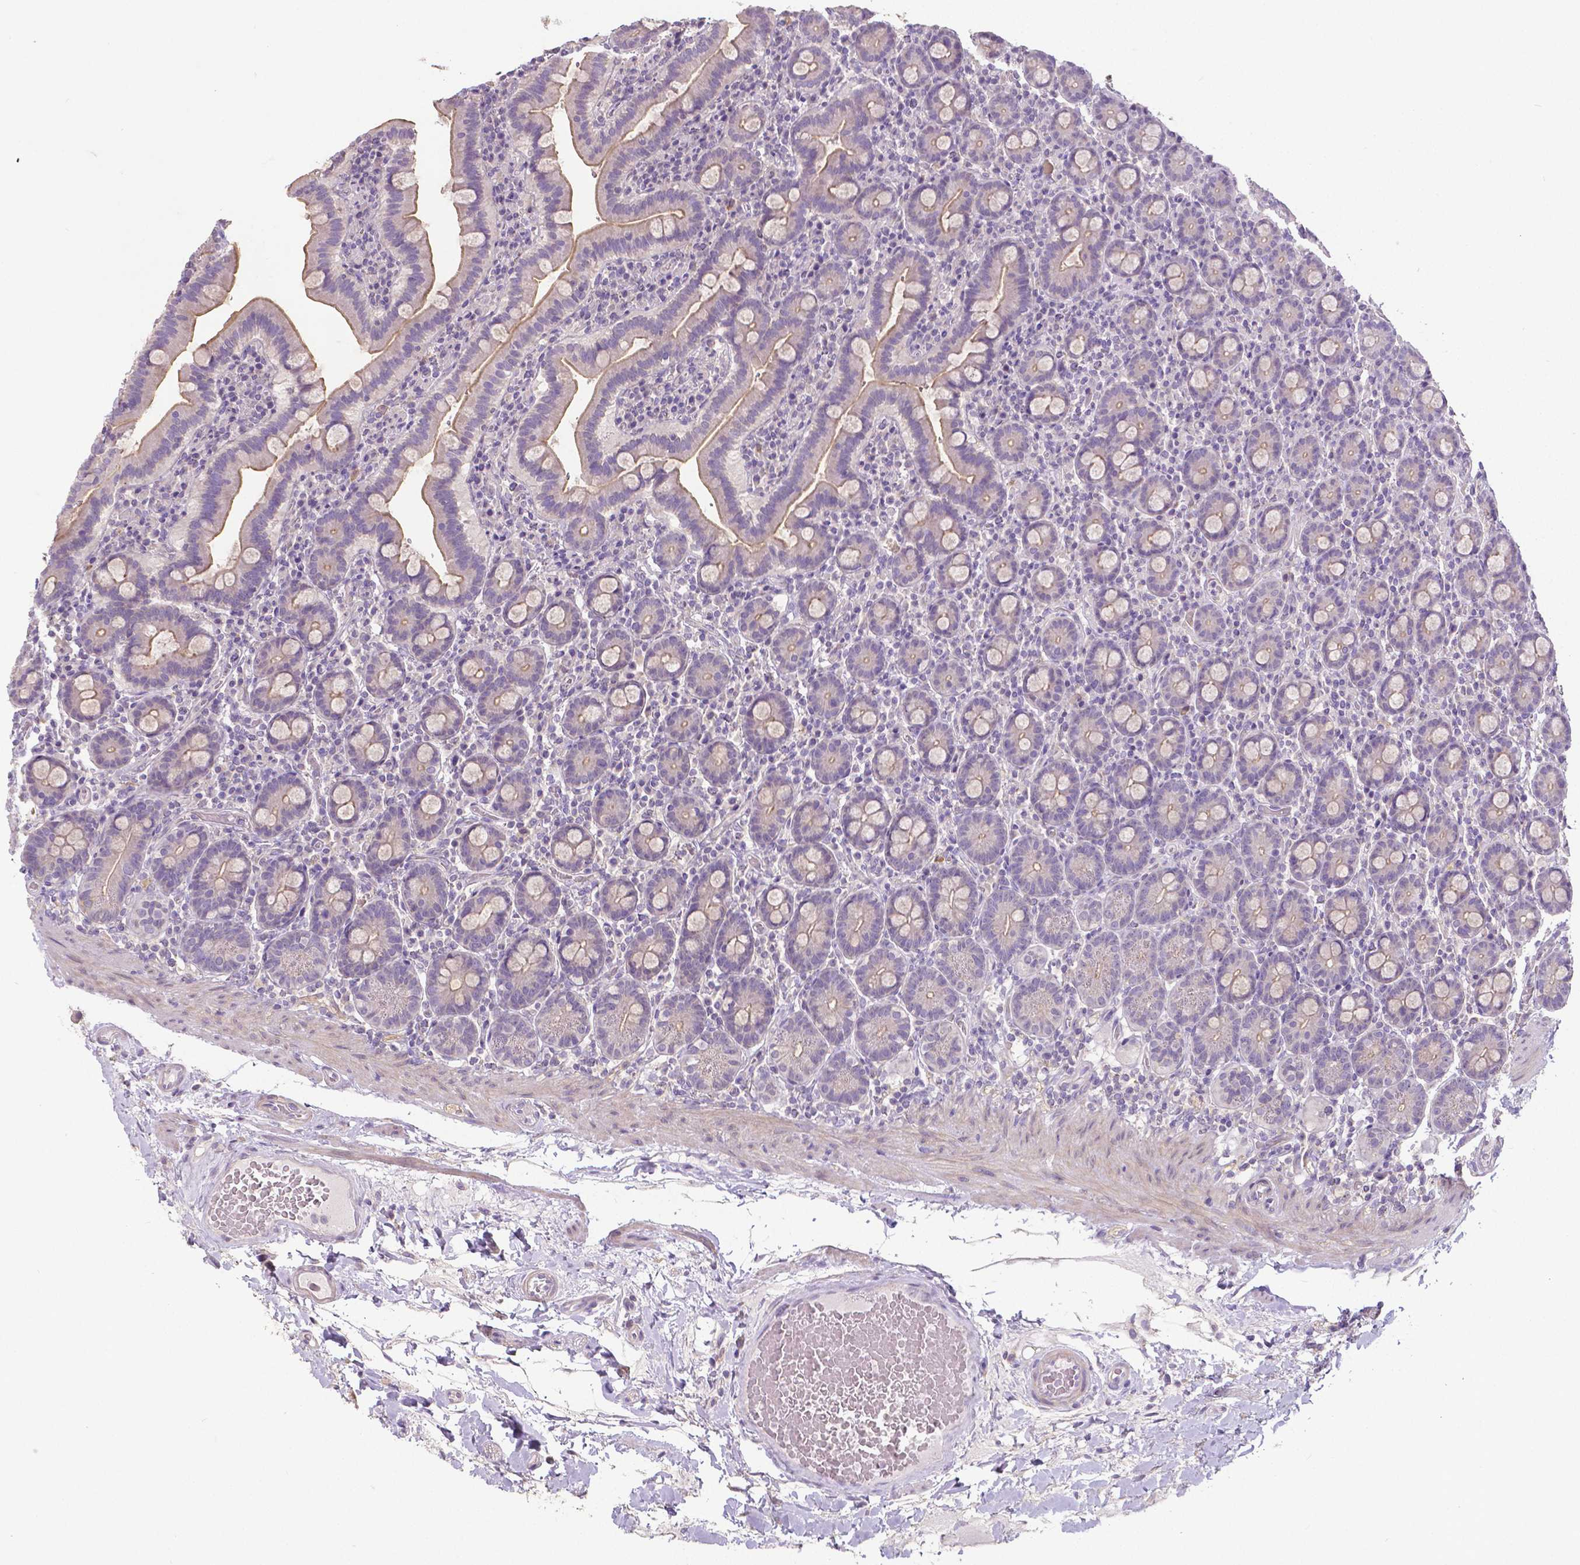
{"staining": {"intensity": "moderate", "quantity": "25%-75%", "location": "cytoplasmic/membranous"}, "tissue": "small intestine", "cell_type": "Glandular cells", "image_type": "normal", "snomed": [{"axis": "morphology", "description": "Normal tissue, NOS"}, {"axis": "topography", "description": "Small intestine"}], "caption": "DAB (3,3'-diaminobenzidine) immunohistochemical staining of normal small intestine shows moderate cytoplasmic/membranous protein positivity in about 25%-75% of glandular cells. The staining was performed using DAB (3,3'-diaminobenzidine) to visualize the protein expression in brown, while the nuclei were stained in blue with hematoxylin (Magnification: 20x).", "gene": "CRMP1", "patient": {"sex": "male", "age": 26}}